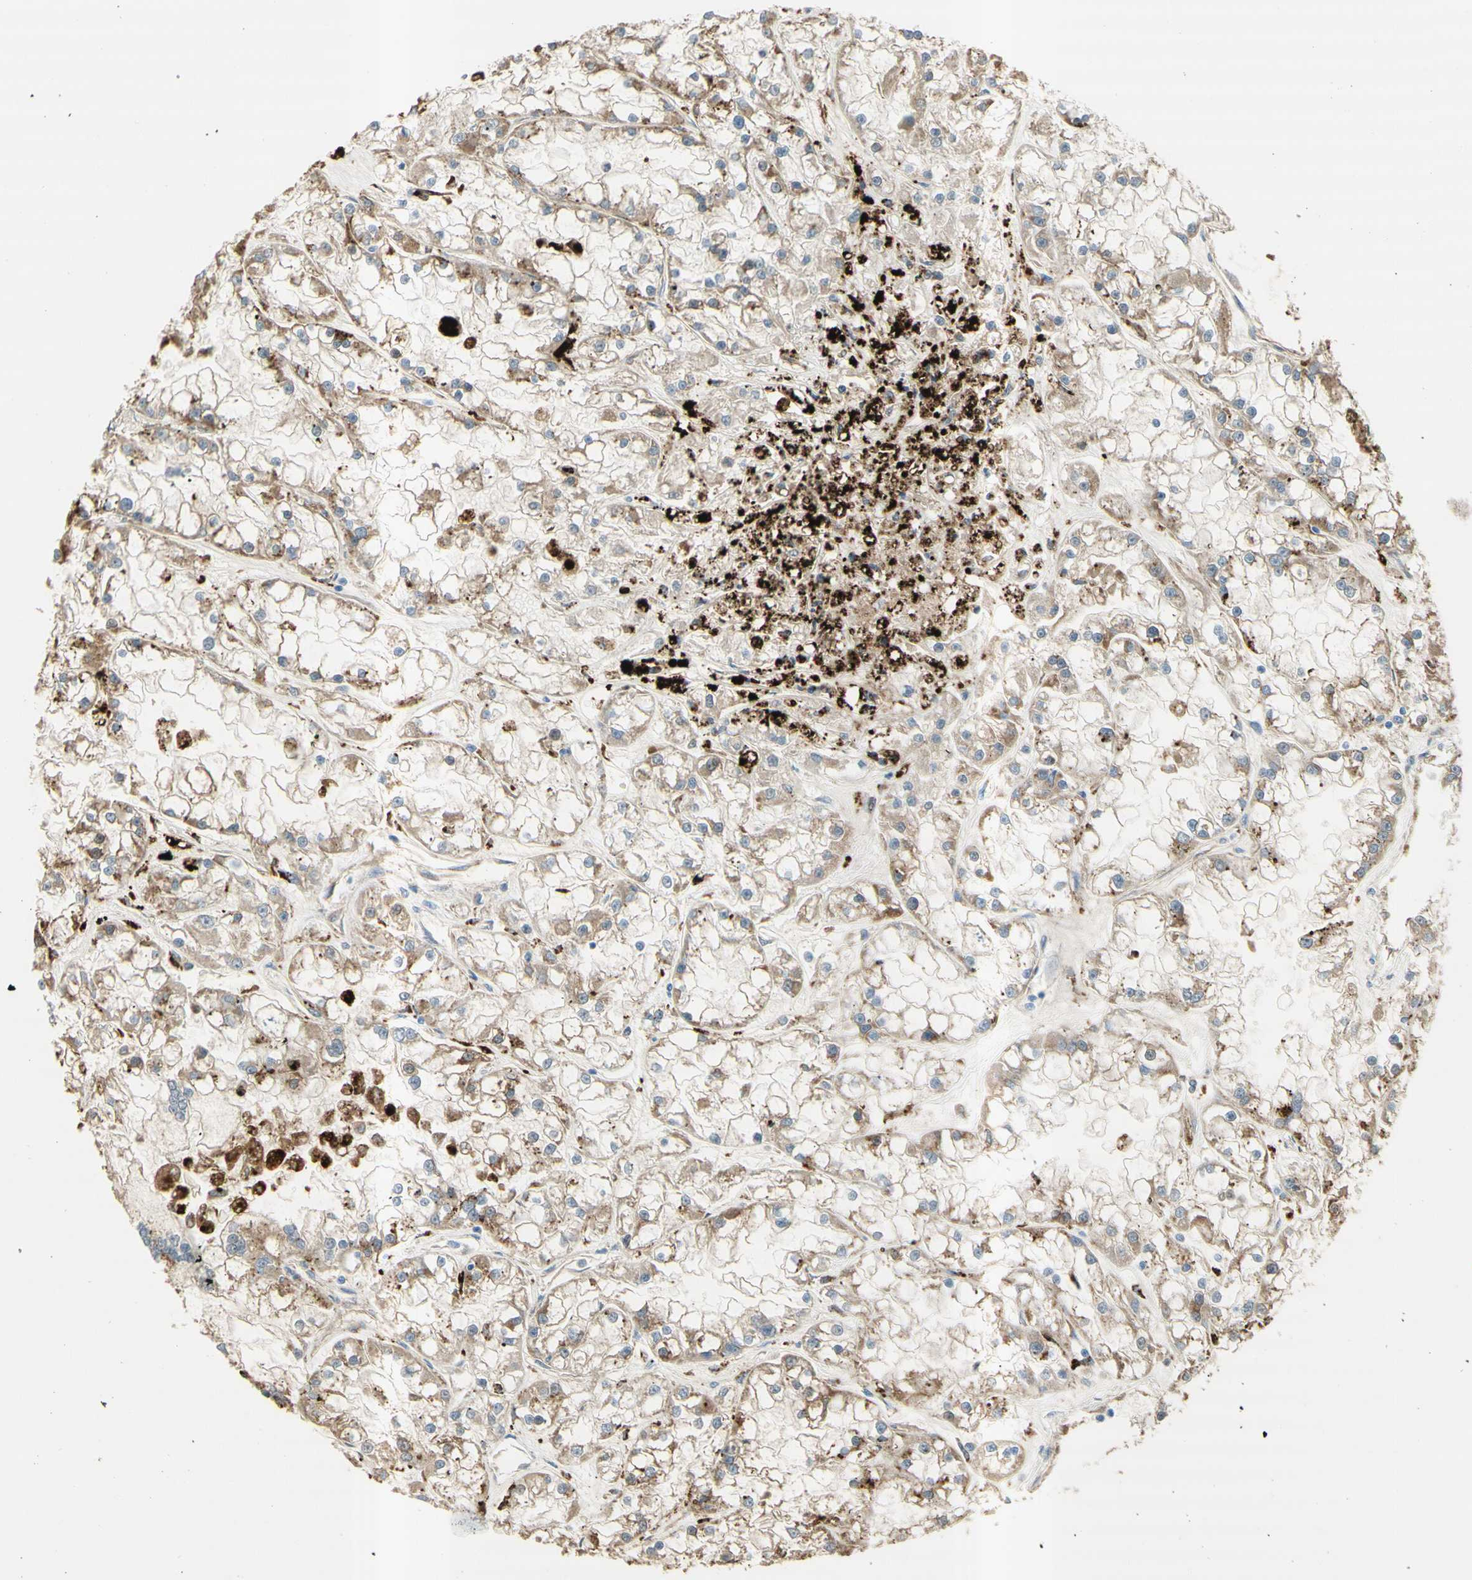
{"staining": {"intensity": "moderate", "quantity": ">75%", "location": "cytoplasmic/membranous"}, "tissue": "renal cancer", "cell_type": "Tumor cells", "image_type": "cancer", "snomed": [{"axis": "morphology", "description": "Adenocarcinoma, NOS"}, {"axis": "topography", "description": "Kidney"}], "caption": "Immunohistochemistry (IHC) histopathology image of renal cancer stained for a protein (brown), which displays medium levels of moderate cytoplasmic/membranous positivity in about >75% of tumor cells.", "gene": "URB2", "patient": {"sex": "female", "age": 52}}